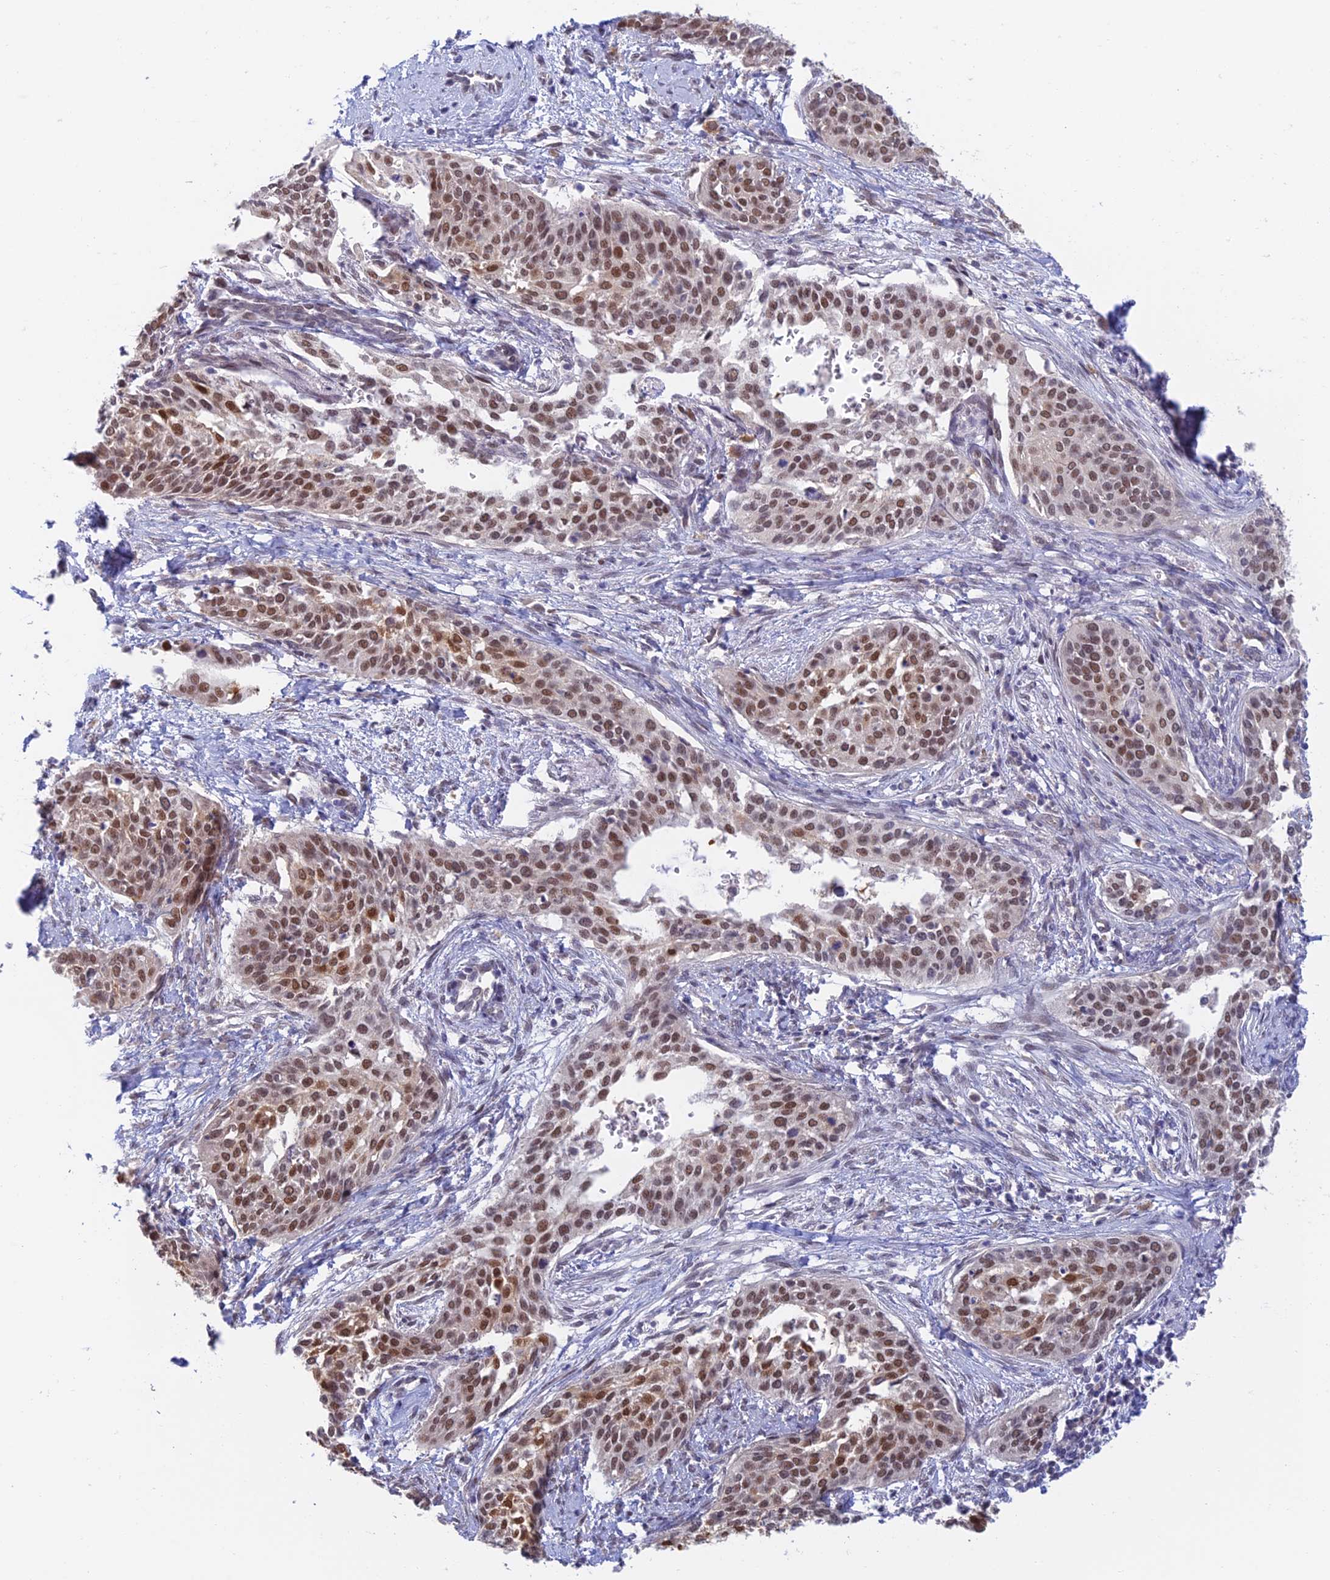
{"staining": {"intensity": "moderate", "quantity": "25%-75%", "location": "nuclear"}, "tissue": "cervical cancer", "cell_type": "Tumor cells", "image_type": "cancer", "snomed": [{"axis": "morphology", "description": "Squamous cell carcinoma, NOS"}, {"axis": "topography", "description": "Cervix"}], "caption": "A high-resolution histopathology image shows immunohistochemistry staining of cervical cancer, which shows moderate nuclear expression in about 25%-75% of tumor cells.", "gene": "ZUP1", "patient": {"sex": "female", "age": 44}}